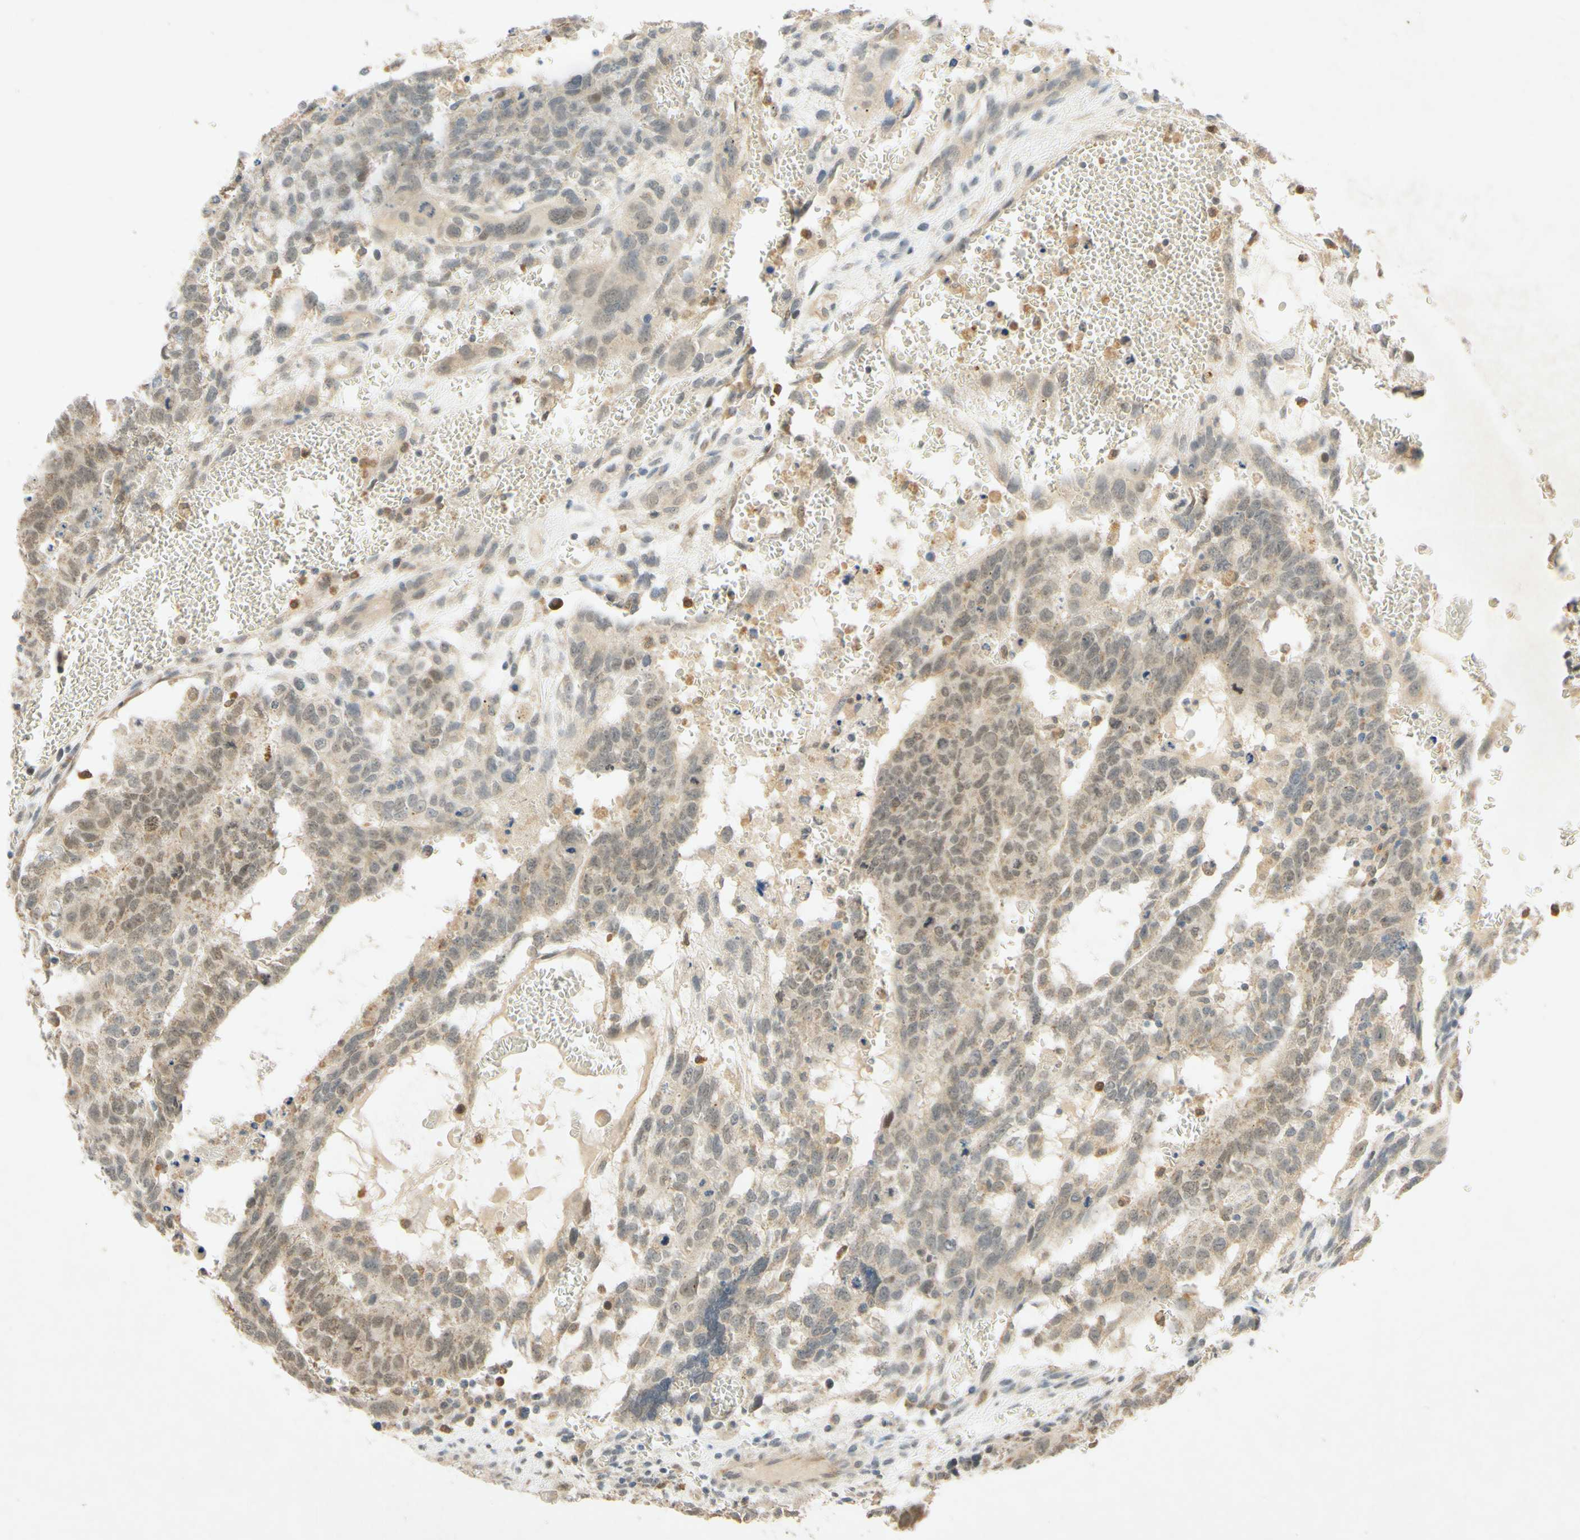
{"staining": {"intensity": "weak", "quantity": ">75%", "location": "cytoplasmic/membranous"}, "tissue": "testis cancer", "cell_type": "Tumor cells", "image_type": "cancer", "snomed": [{"axis": "morphology", "description": "Seminoma, NOS"}, {"axis": "morphology", "description": "Carcinoma, Embryonal, NOS"}, {"axis": "topography", "description": "Testis"}], "caption": "Tumor cells demonstrate low levels of weak cytoplasmic/membranous staining in about >75% of cells in embryonal carcinoma (testis).", "gene": "GATA1", "patient": {"sex": "male", "age": 52}}